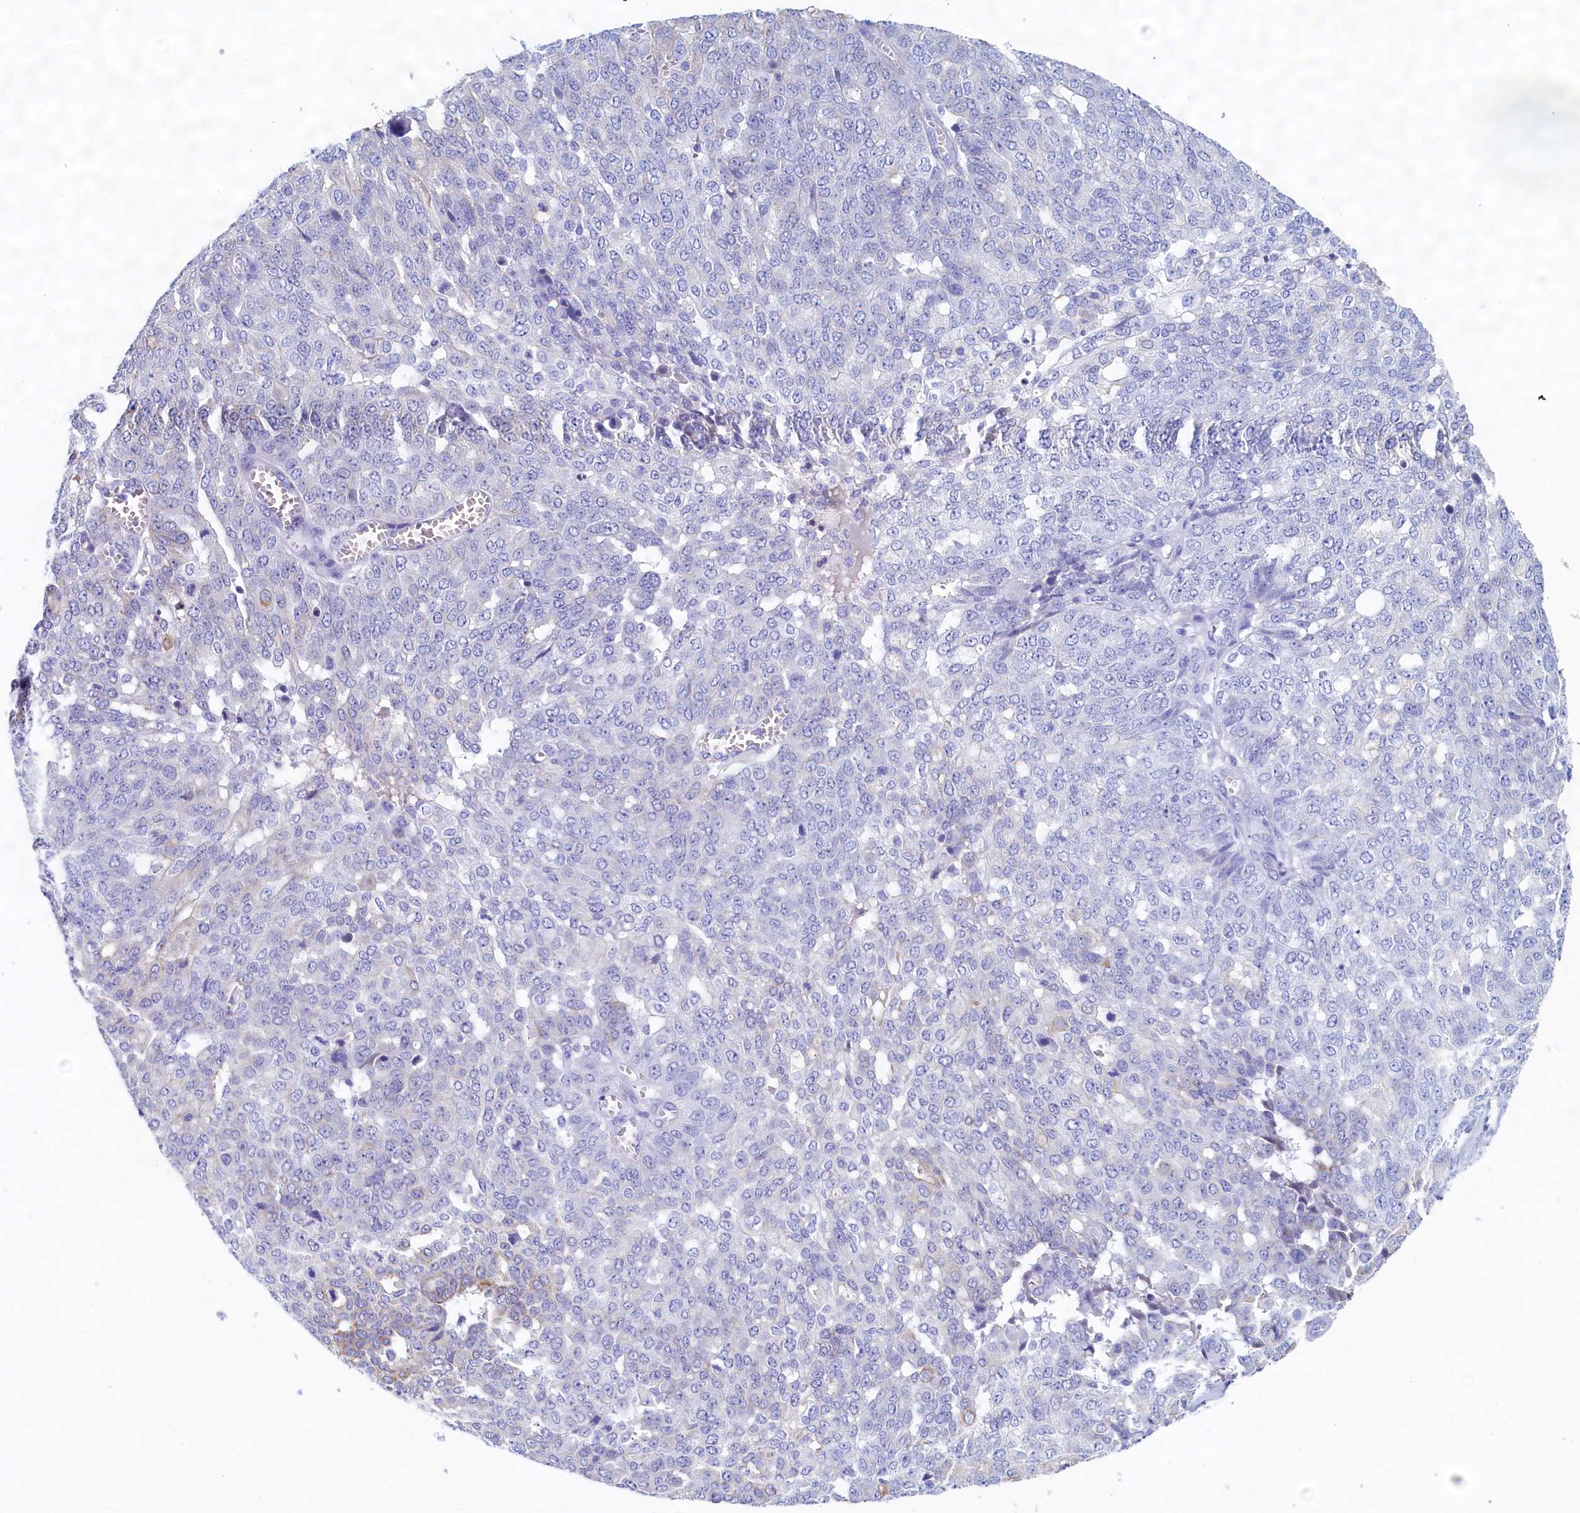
{"staining": {"intensity": "negative", "quantity": "none", "location": "none"}, "tissue": "ovarian cancer", "cell_type": "Tumor cells", "image_type": "cancer", "snomed": [{"axis": "morphology", "description": "Cystadenocarcinoma, serous, NOS"}, {"axis": "topography", "description": "Soft tissue"}, {"axis": "topography", "description": "Ovary"}], "caption": "IHC histopathology image of ovarian cancer (serous cystadenocarcinoma) stained for a protein (brown), which exhibits no staining in tumor cells. (Stains: DAB (3,3'-diaminobenzidine) immunohistochemistry with hematoxylin counter stain, Microscopy: brightfield microscopy at high magnification).", "gene": "GUCA1C", "patient": {"sex": "female", "age": 57}}